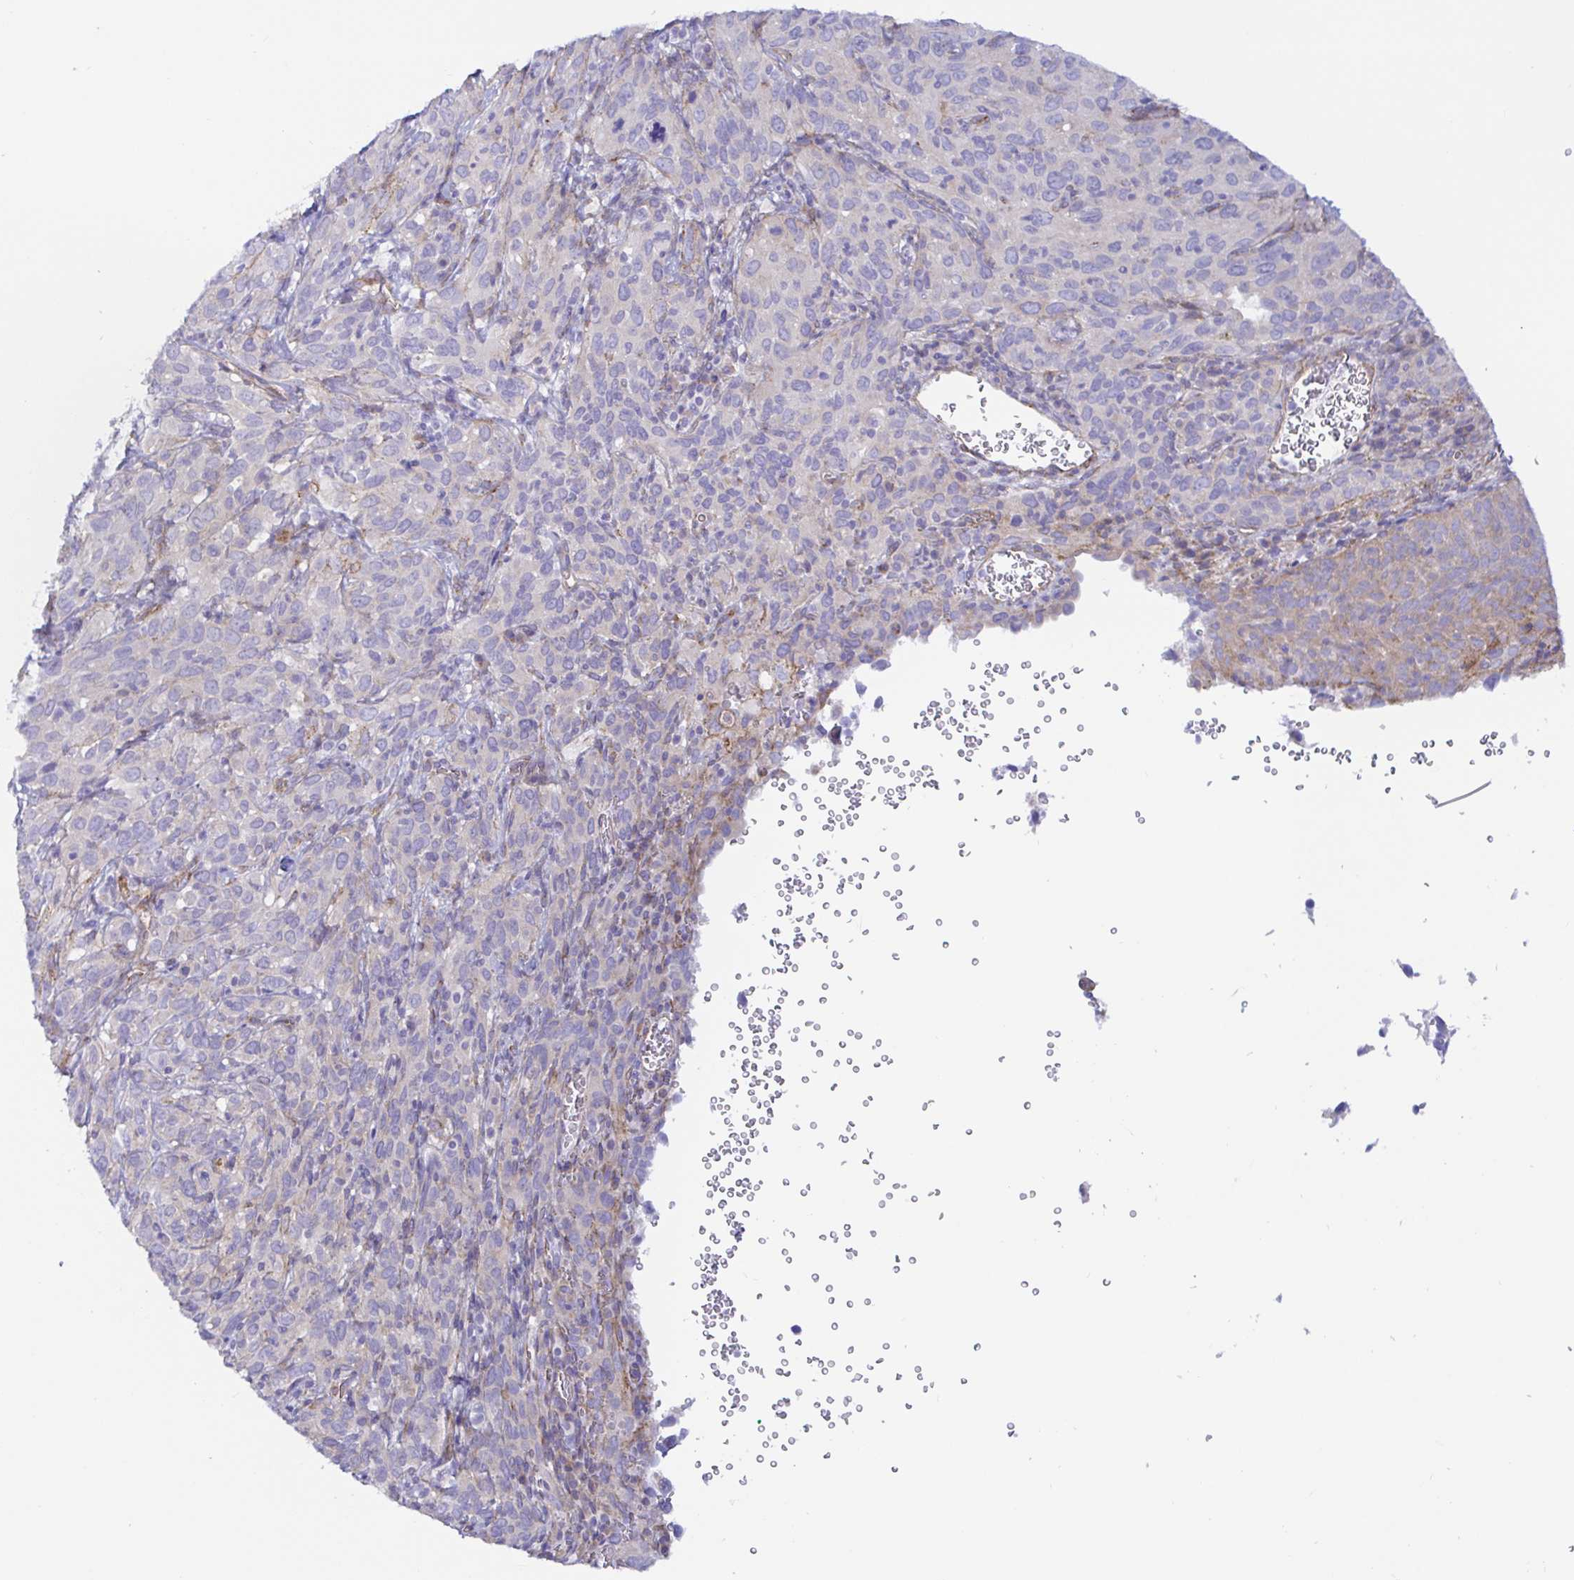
{"staining": {"intensity": "negative", "quantity": "none", "location": "none"}, "tissue": "cervical cancer", "cell_type": "Tumor cells", "image_type": "cancer", "snomed": [{"axis": "morphology", "description": "Normal tissue, NOS"}, {"axis": "morphology", "description": "Squamous cell carcinoma, NOS"}, {"axis": "topography", "description": "Cervix"}], "caption": "Tumor cells show no significant protein expression in squamous cell carcinoma (cervical). (IHC, brightfield microscopy, high magnification).", "gene": "ARL4D", "patient": {"sex": "female", "age": 51}}